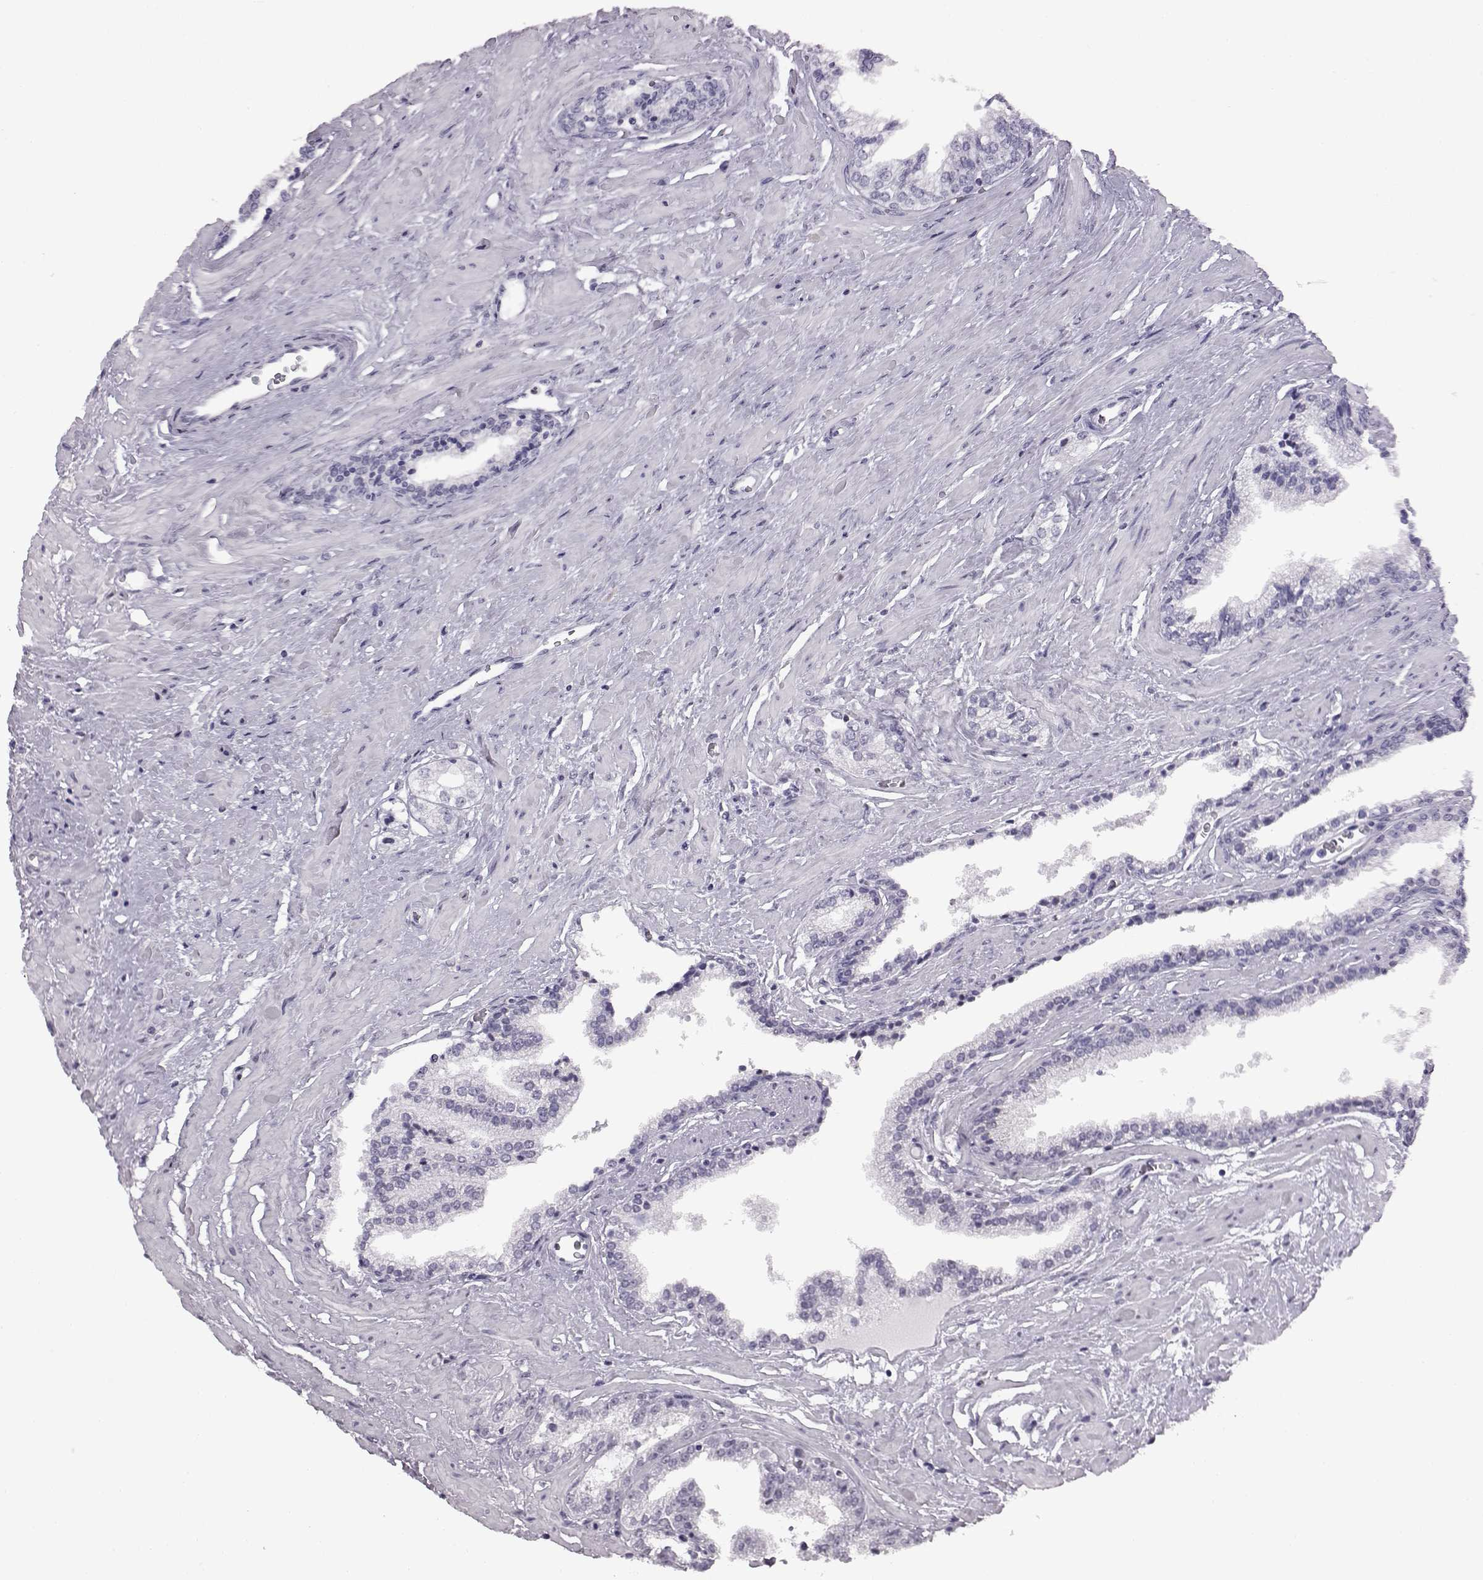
{"staining": {"intensity": "negative", "quantity": "none", "location": "none"}, "tissue": "prostate cancer", "cell_type": "Tumor cells", "image_type": "cancer", "snomed": [{"axis": "morphology", "description": "Adenocarcinoma, Low grade"}, {"axis": "topography", "description": "Prostate"}], "caption": "Prostate adenocarcinoma (low-grade) stained for a protein using immunohistochemistry (IHC) displays no positivity tumor cells.", "gene": "ADGRG2", "patient": {"sex": "male", "age": 60}}